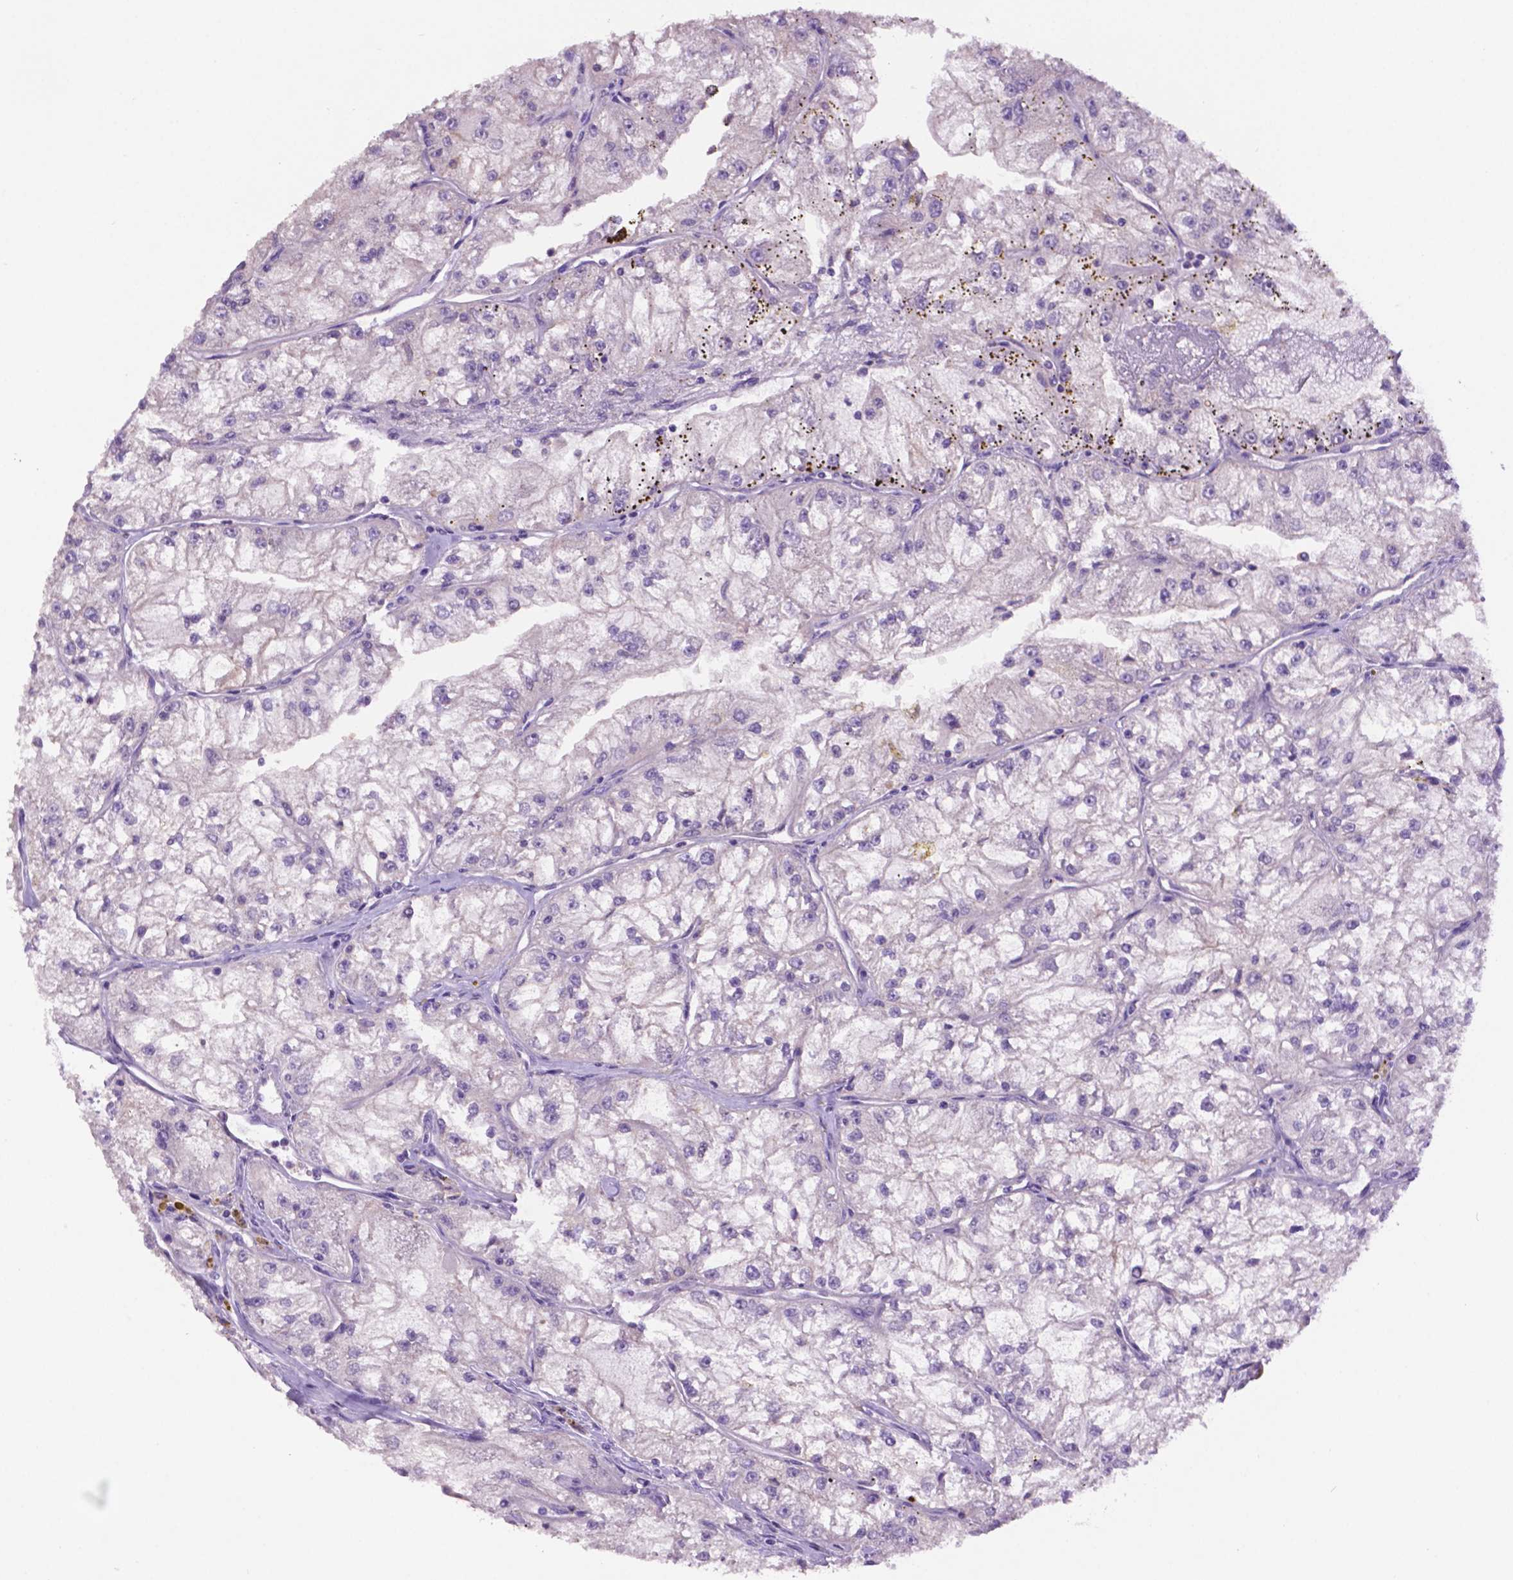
{"staining": {"intensity": "moderate", "quantity": "<25%", "location": "cytoplasmic/membranous"}, "tissue": "renal cancer", "cell_type": "Tumor cells", "image_type": "cancer", "snomed": [{"axis": "morphology", "description": "Adenocarcinoma, NOS"}, {"axis": "topography", "description": "Kidney"}], "caption": "Renal adenocarcinoma tissue displays moderate cytoplasmic/membranous staining in approximately <25% of tumor cells, visualized by immunohistochemistry.", "gene": "PRPS2", "patient": {"sex": "female", "age": 72}}